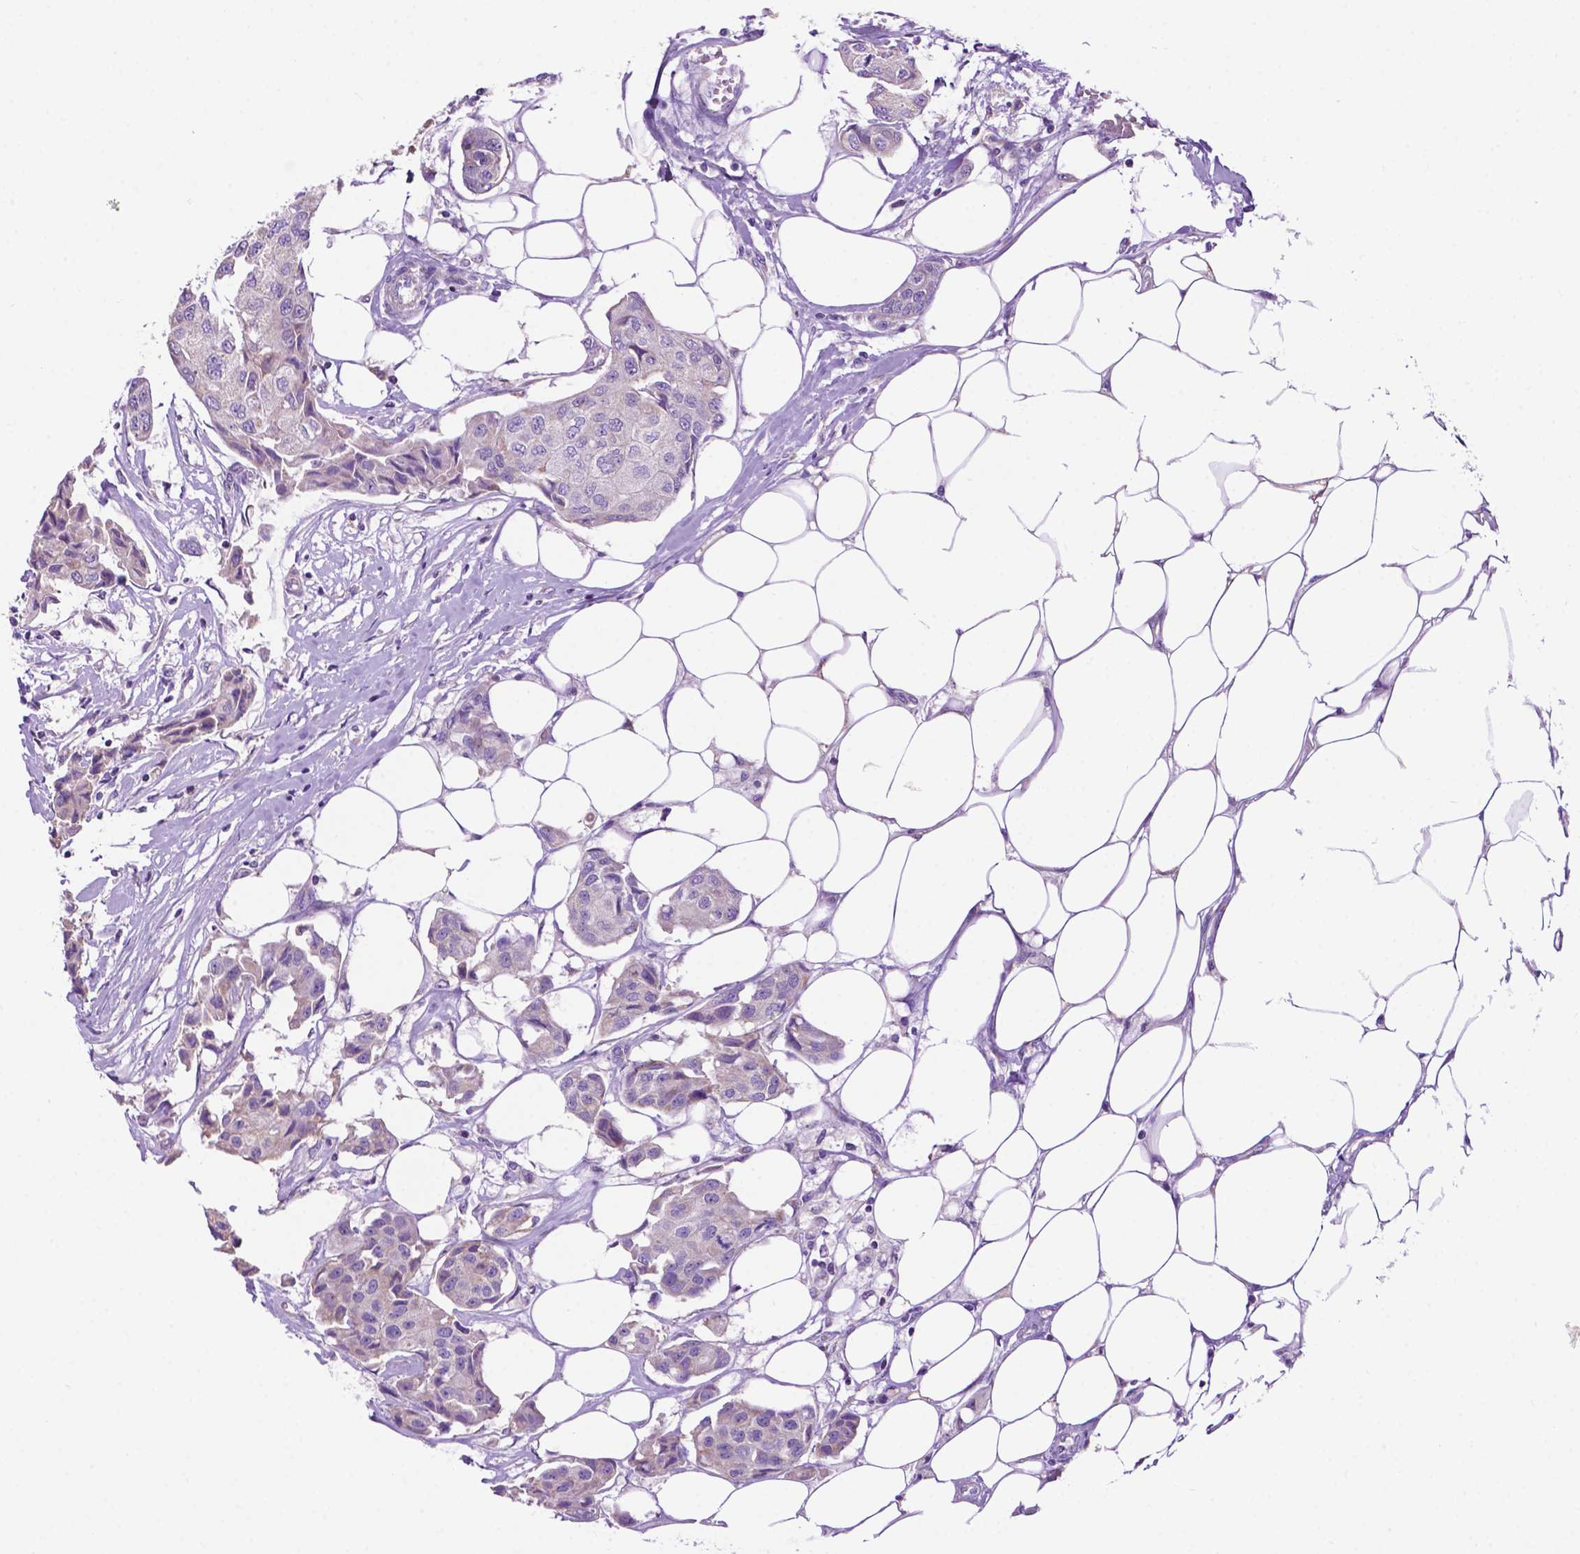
{"staining": {"intensity": "negative", "quantity": "none", "location": "none"}, "tissue": "breast cancer", "cell_type": "Tumor cells", "image_type": "cancer", "snomed": [{"axis": "morphology", "description": "Duct carcinoma"}, {"axis": "topography", "description": "Breast"}, {"axis": "topography", "description": "Lymph node"}], "caption": "IHC histopathology image of infiltrating ductal carcinoma (breast) stained for a protein (brown), which displays no positivity in tumor cells.", "gene": "PHYHIP", "patient": {"sex": "female", "age": 80}}